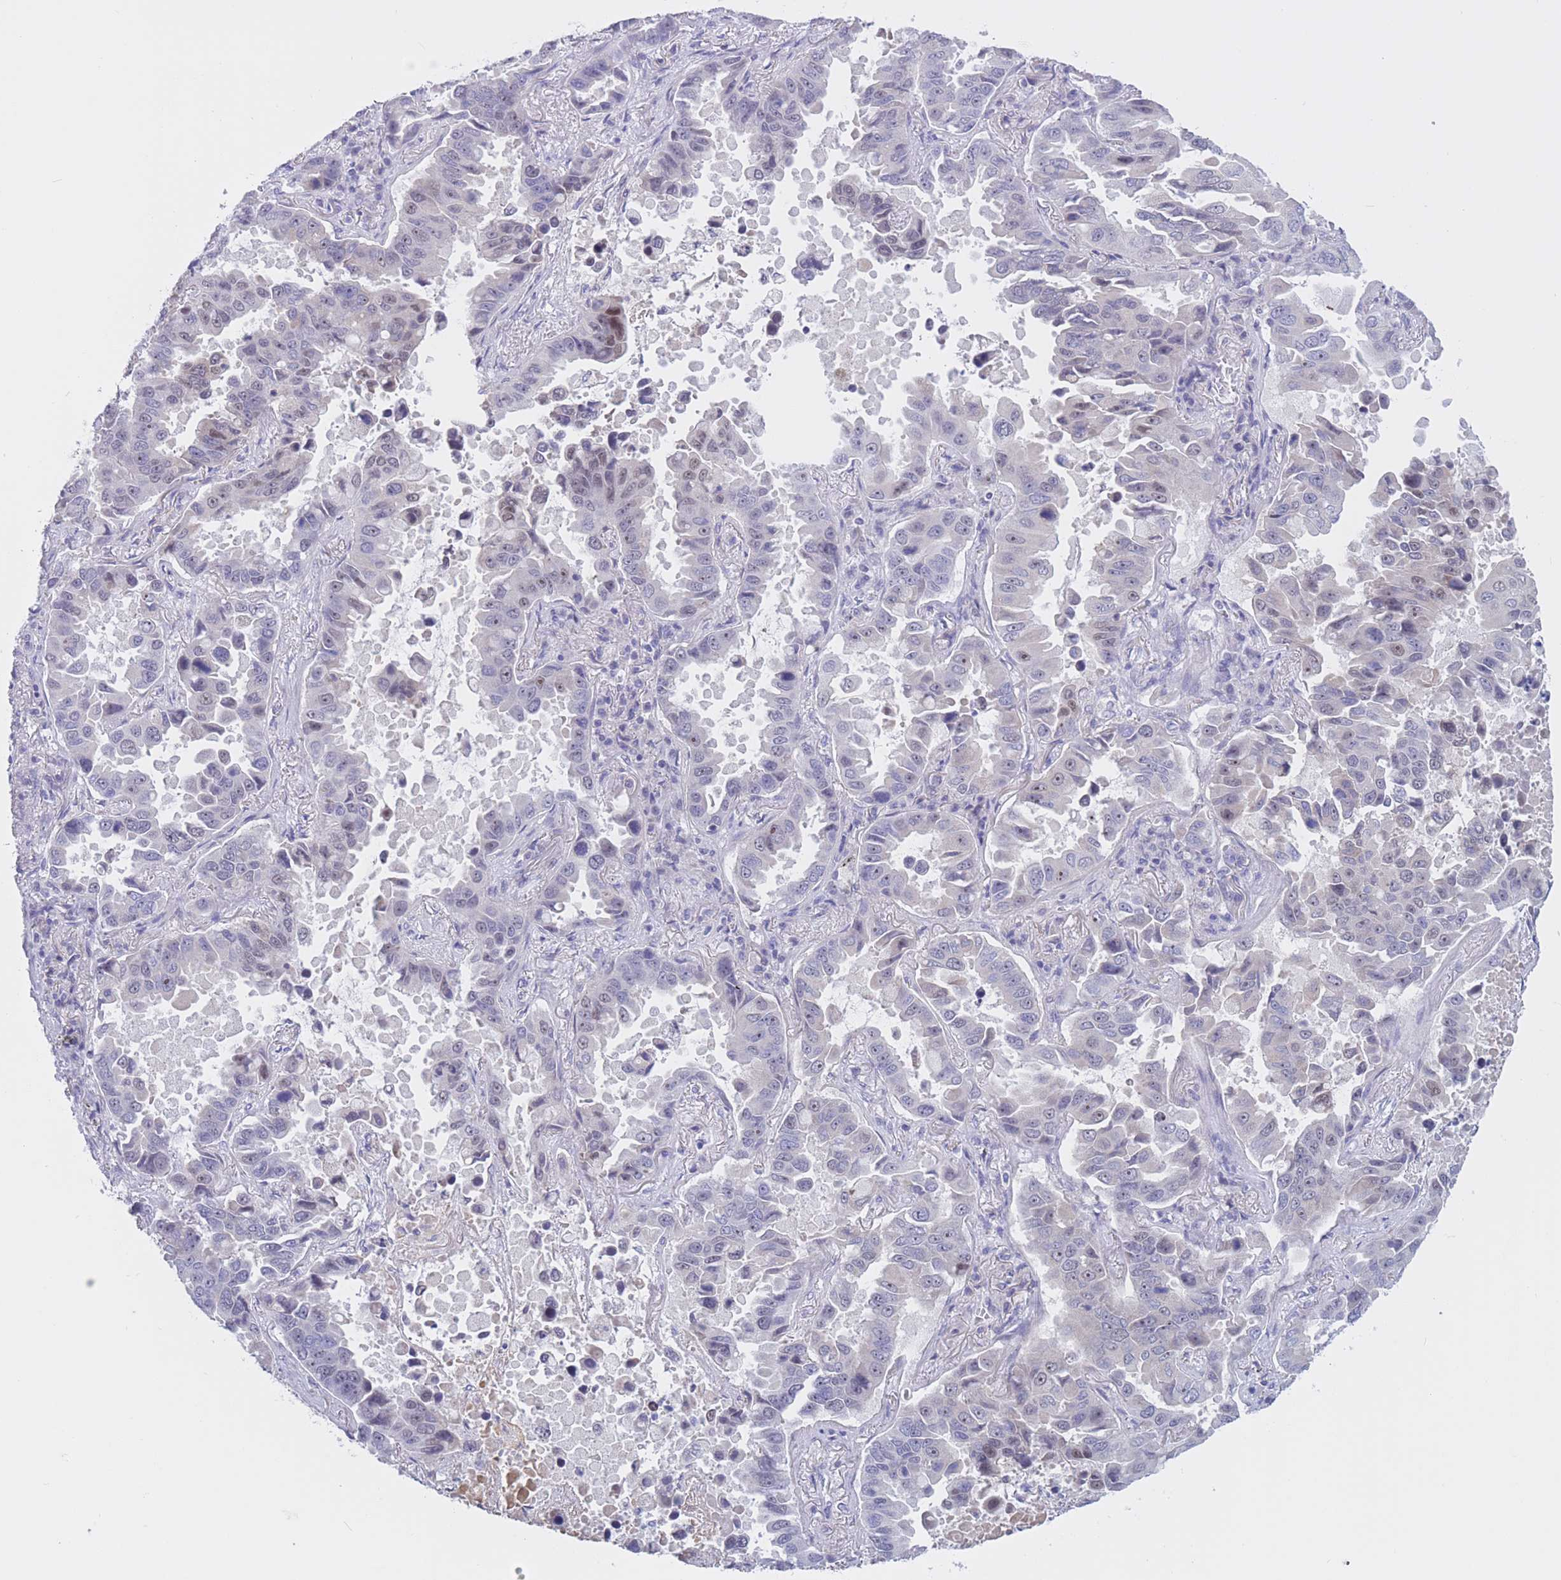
{"staining": {"intensity": "negative", "quantity": "none", "location": "none"}, "tissue": "lung cancer", "cell_type": "Tumor cells", "image_type": "cancer", "snomed": [{"axis": "morphology", "description": "Adenocarcinoma, NOS"}, {"axis": "topography", "description": "Lung"}], "caption": "DAB immunohistochemical staining of human lung cancer exhibits no significant staining in tumor cells.", "gene": "BOP1", "patient": {"sex": "male", "age": 64}}